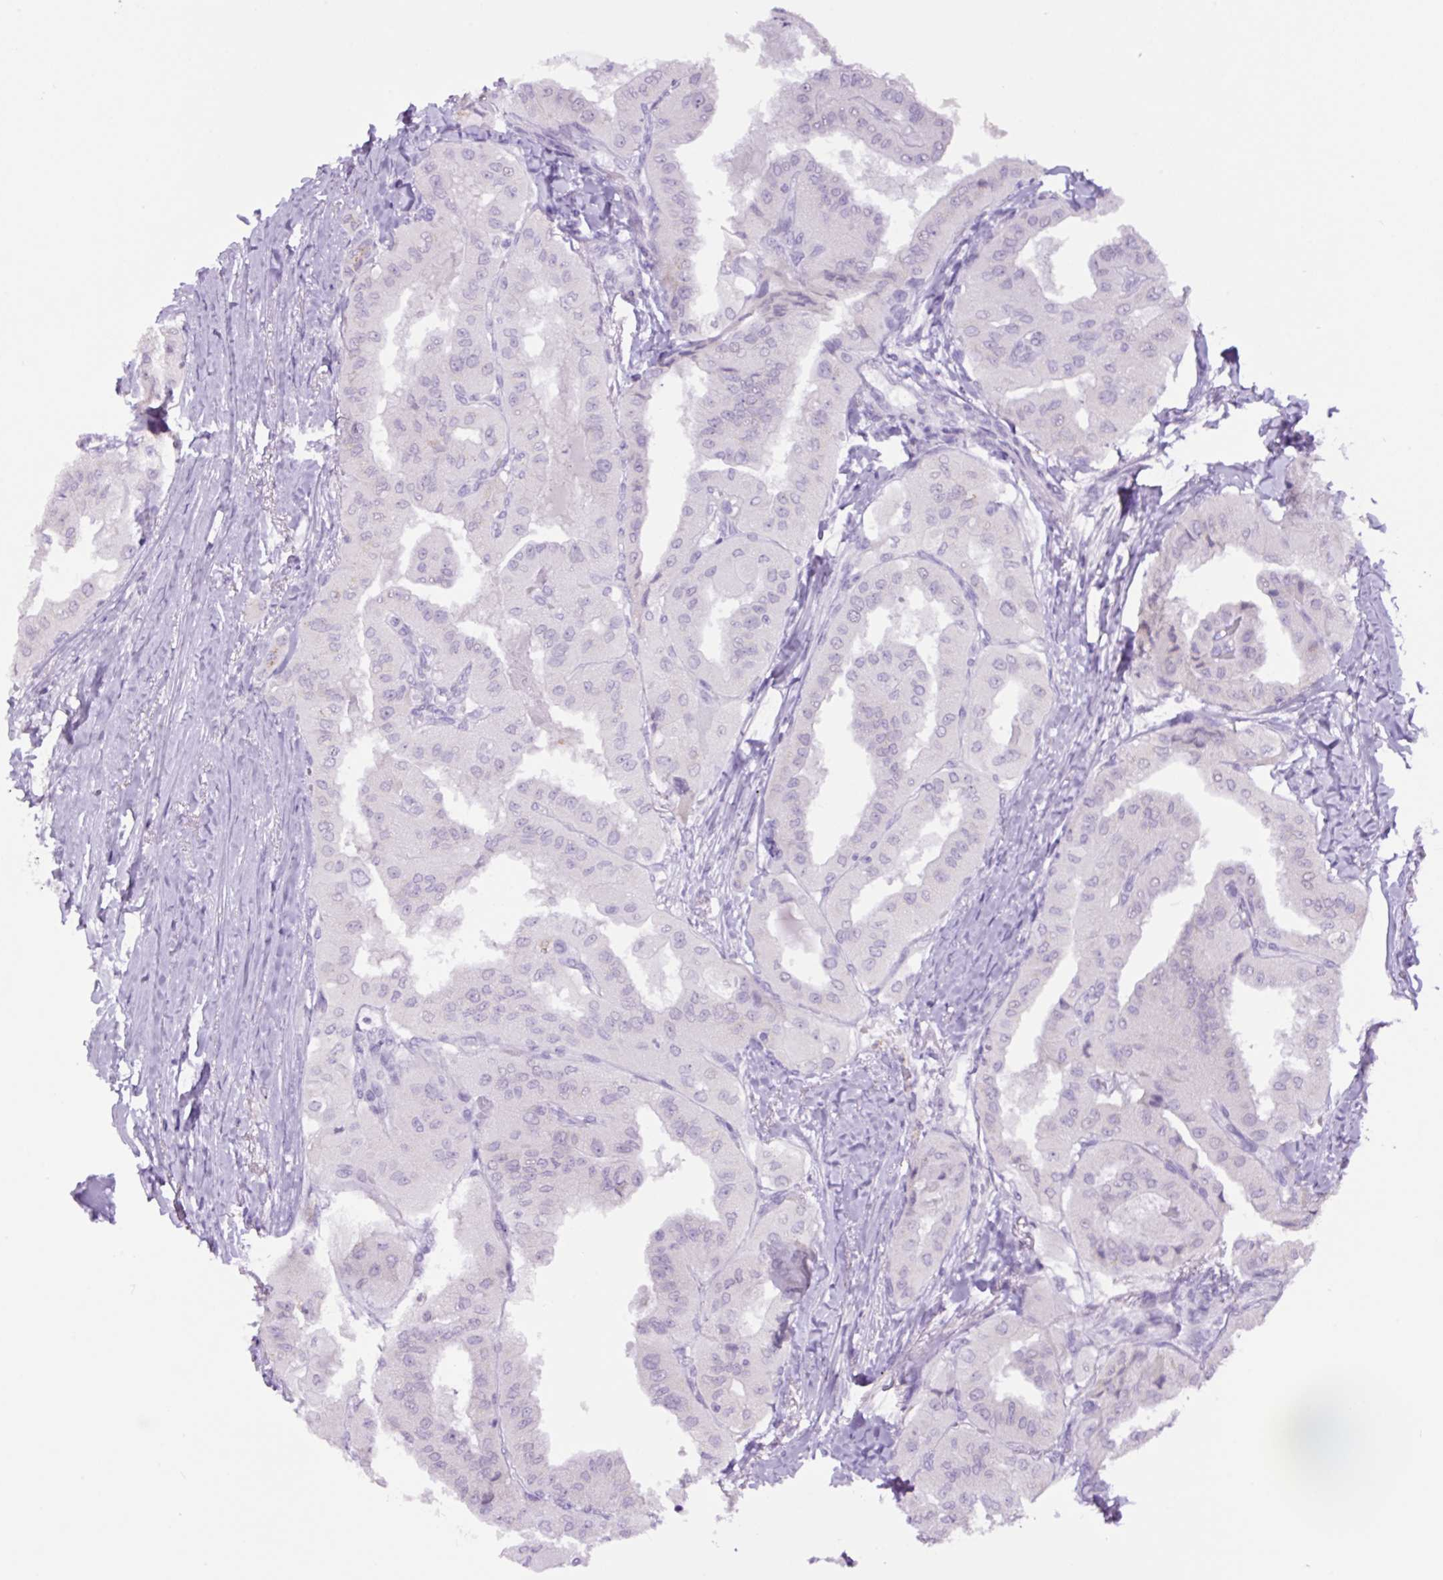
{"staining": {"intensity": "negative", "quantity": "none", "location": "none"}, "tissue": "thyroid cancer", "cell_type": "Tumor cells", "image_type": "cancer", "snomed": [{"axis": "morphology", "description": "Normal tissue, NOS"}, {"axis": "morphology", "description": "Papillary adenocarcinoma, NOS"}, {"axis": "topography", "description": "Thyroid gland"}], "caption": "Immunohistochemical staining of human thyroid papillary adenocarcinoma demonstrates no significant expression in tumor cells.", "gene": "MFSD3", "patient": {"sex": "female", "age": 59}}